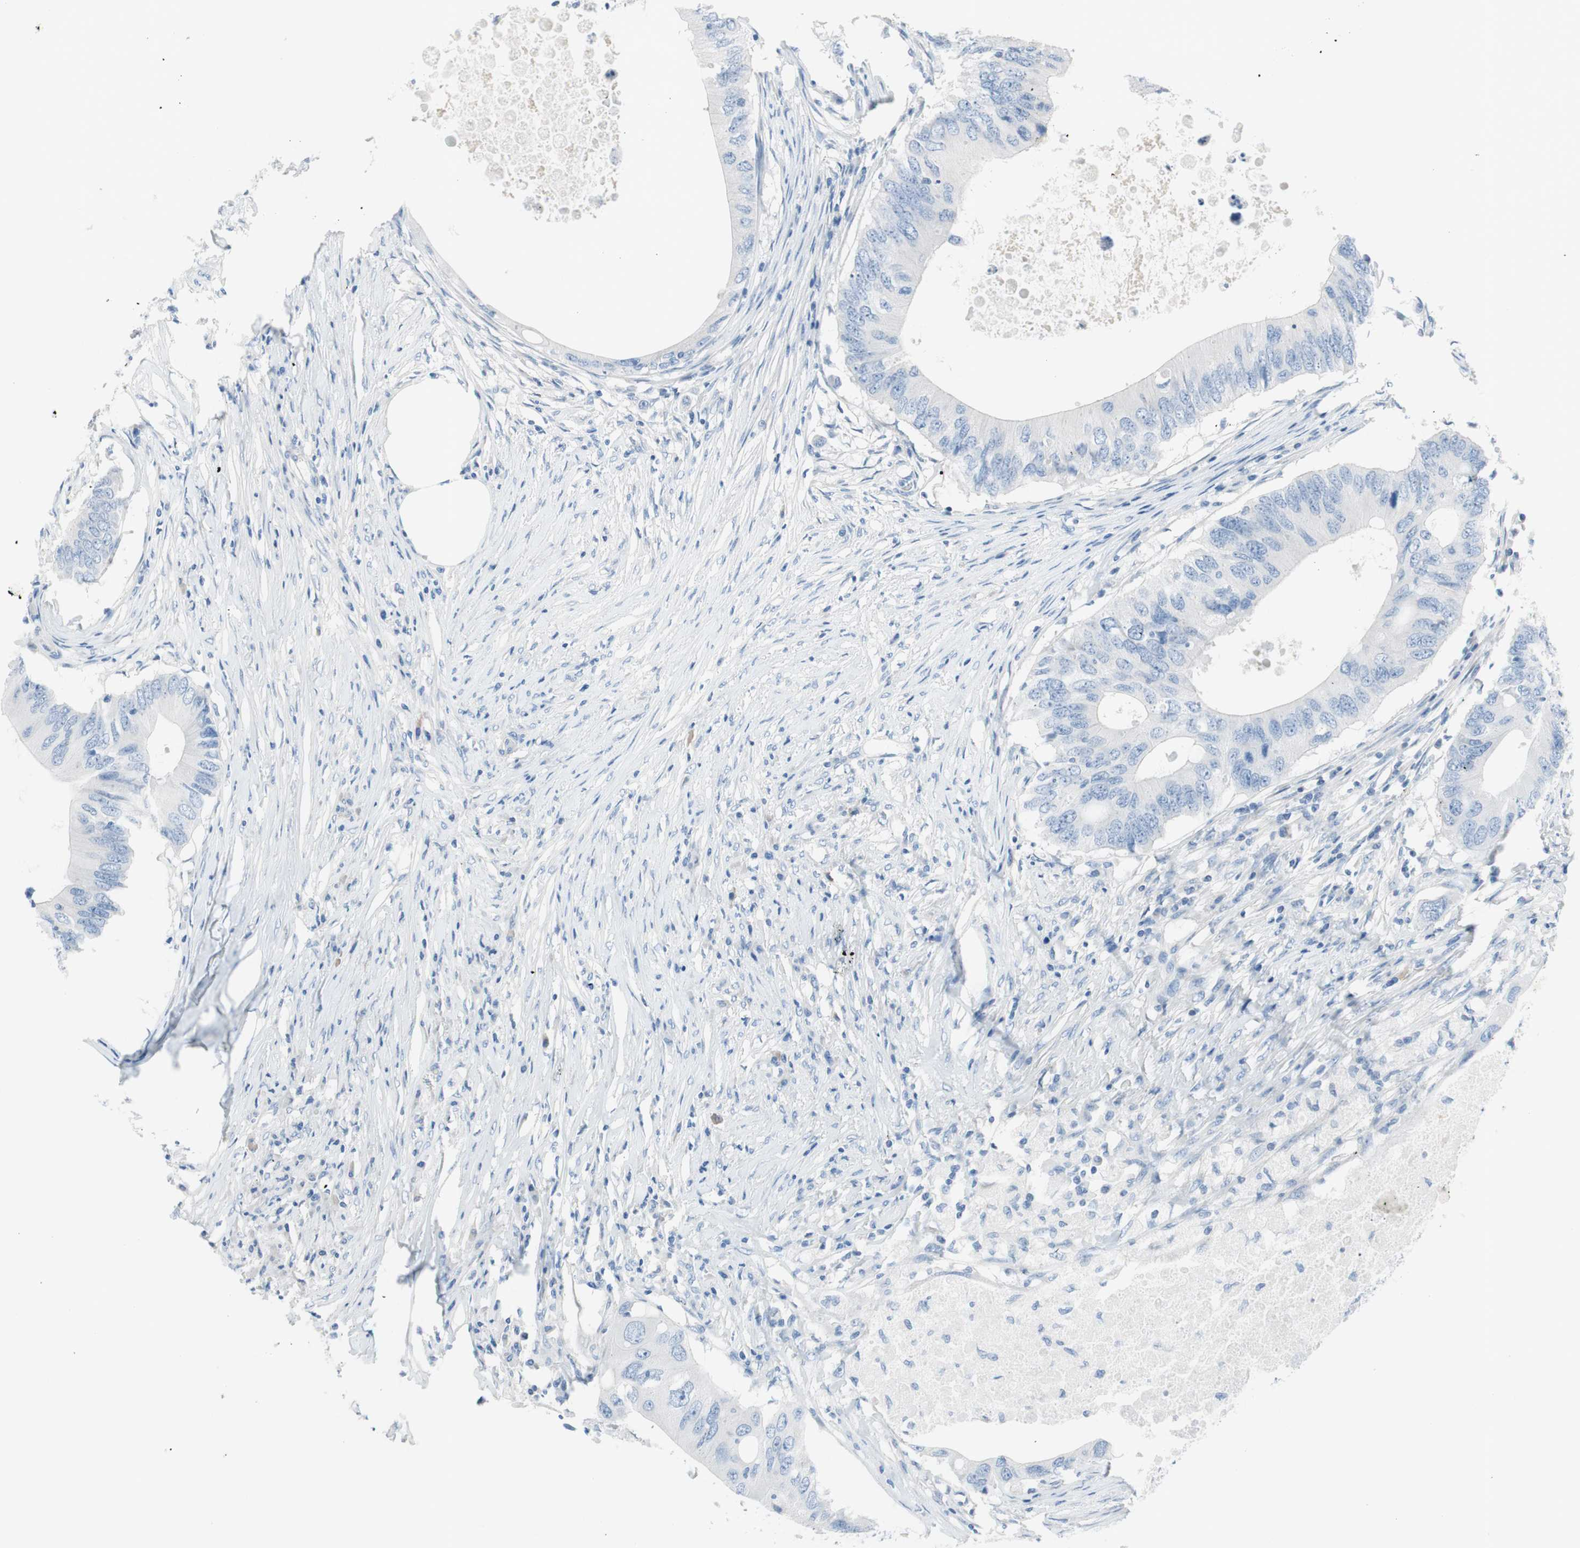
{"staining": {"intensity": "negative", "quantity": "none", "location": "none"}, "tissue": "colorectal cancer", "cell_type": "Tumor cells", "image_type": "cancer", "snomed": [{"axis": "morphology", "description": "Adenocarcinoma, NOS"}, {"axis": "topography", "description": "Colon"}], "caption": "Immunohistochemistry (IHC) of colorectal adenocarcinoma exhibits no positivity in tumor cells. Nuclei are stained in blue.", "gene": "EVA1A", "patient": {"sex": "male", "age": 71}}